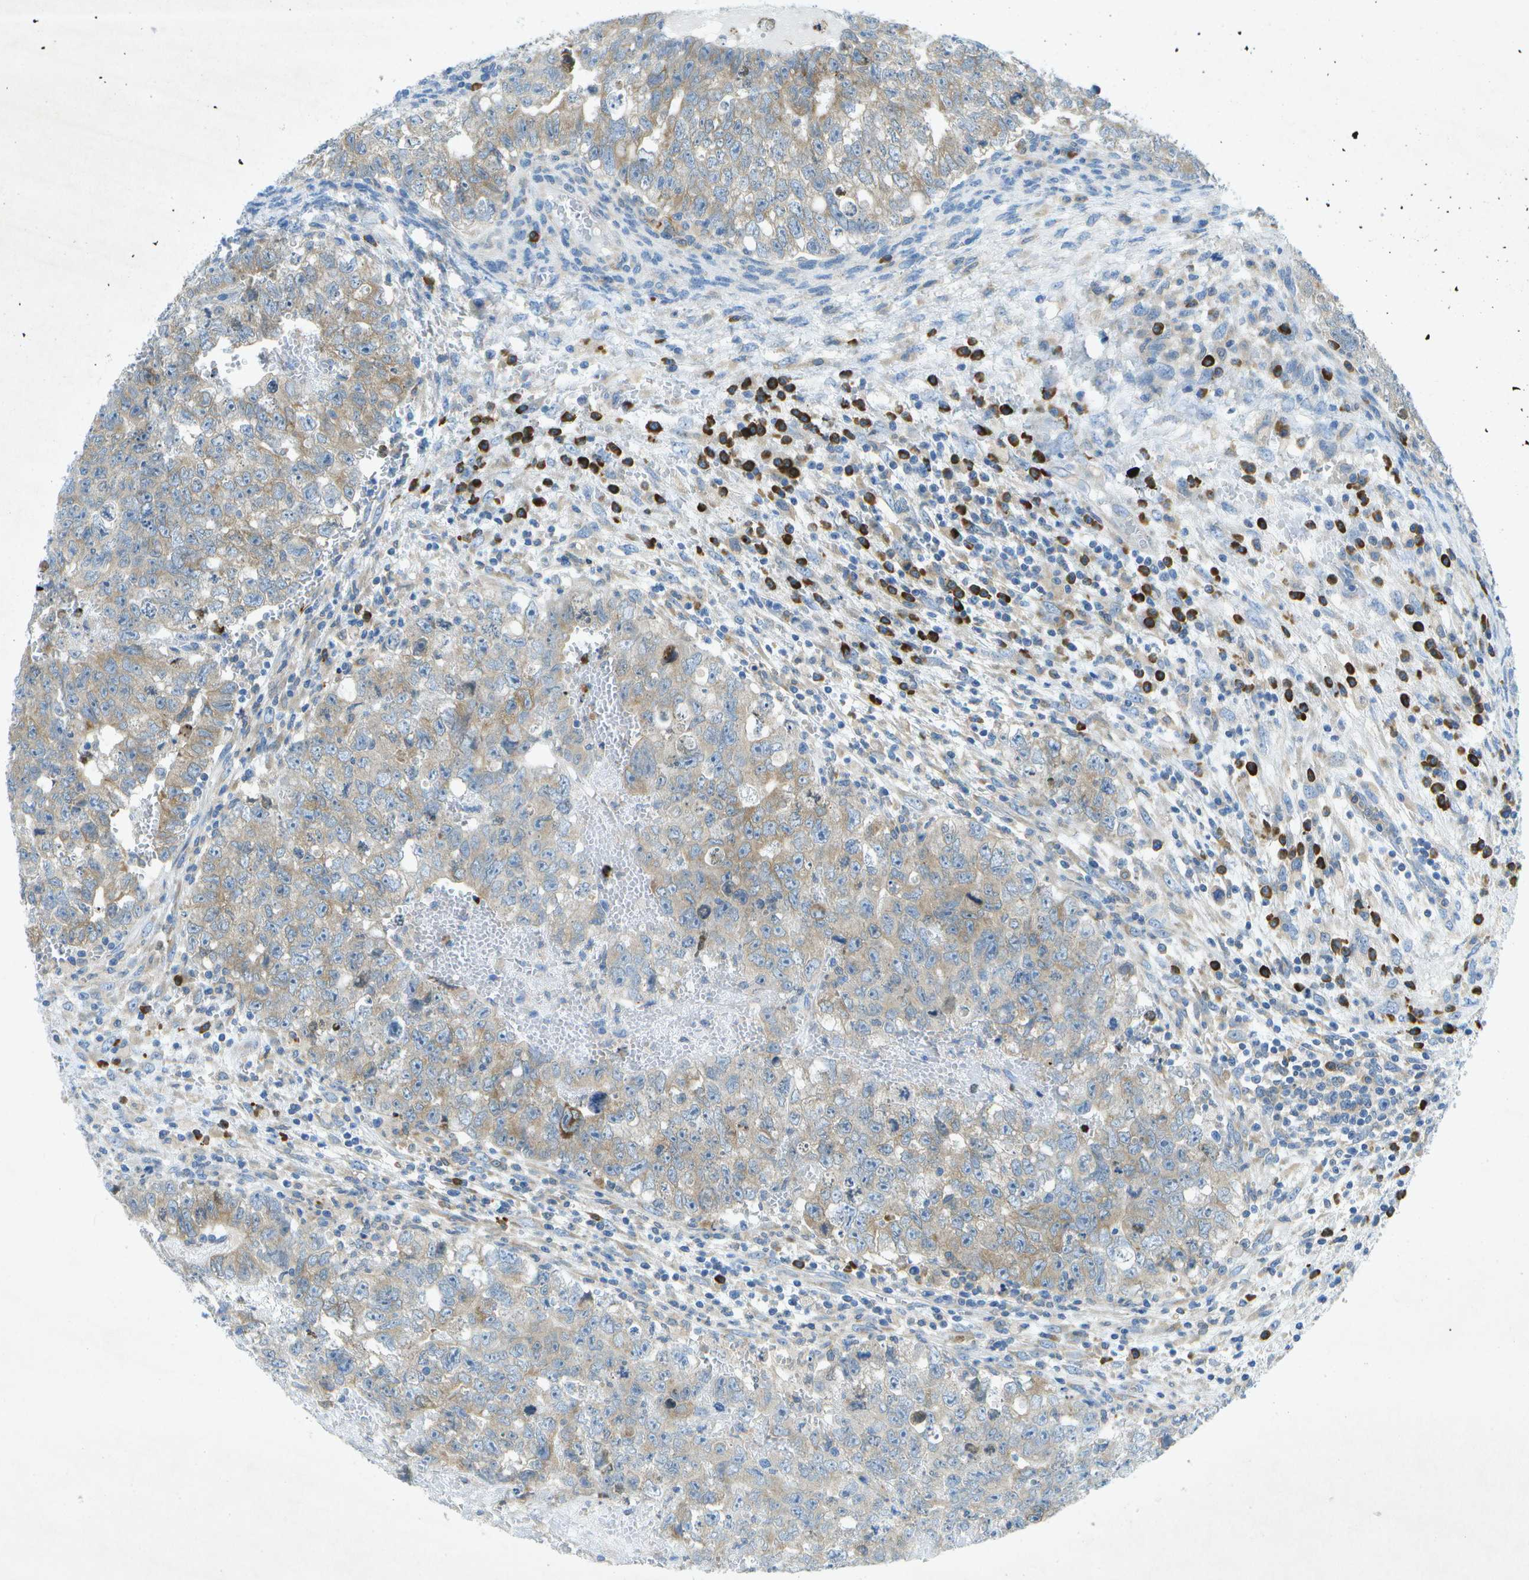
{"staining": {"intensity": "weak", "quantity": "<25%", "location": "cytoplasmic/membranous"}, "tissue": "testis cancer", "cell_type": "Tumor cells", "image_type": "cancer", "snomed": [{"axis": "morphology", "description": "Seminoma, NOS"}, {"axis": "morphology", "description": "Carcinoma, Embryonal, NOS"}, {"axis": "topography", "description": "Testis"}], "caption": "The image reveals no significant positivity in tumor cells of embryonal carcinoma (testis).", "gene": "WNK2", "patient": {"sex": "male", "age": 38}}